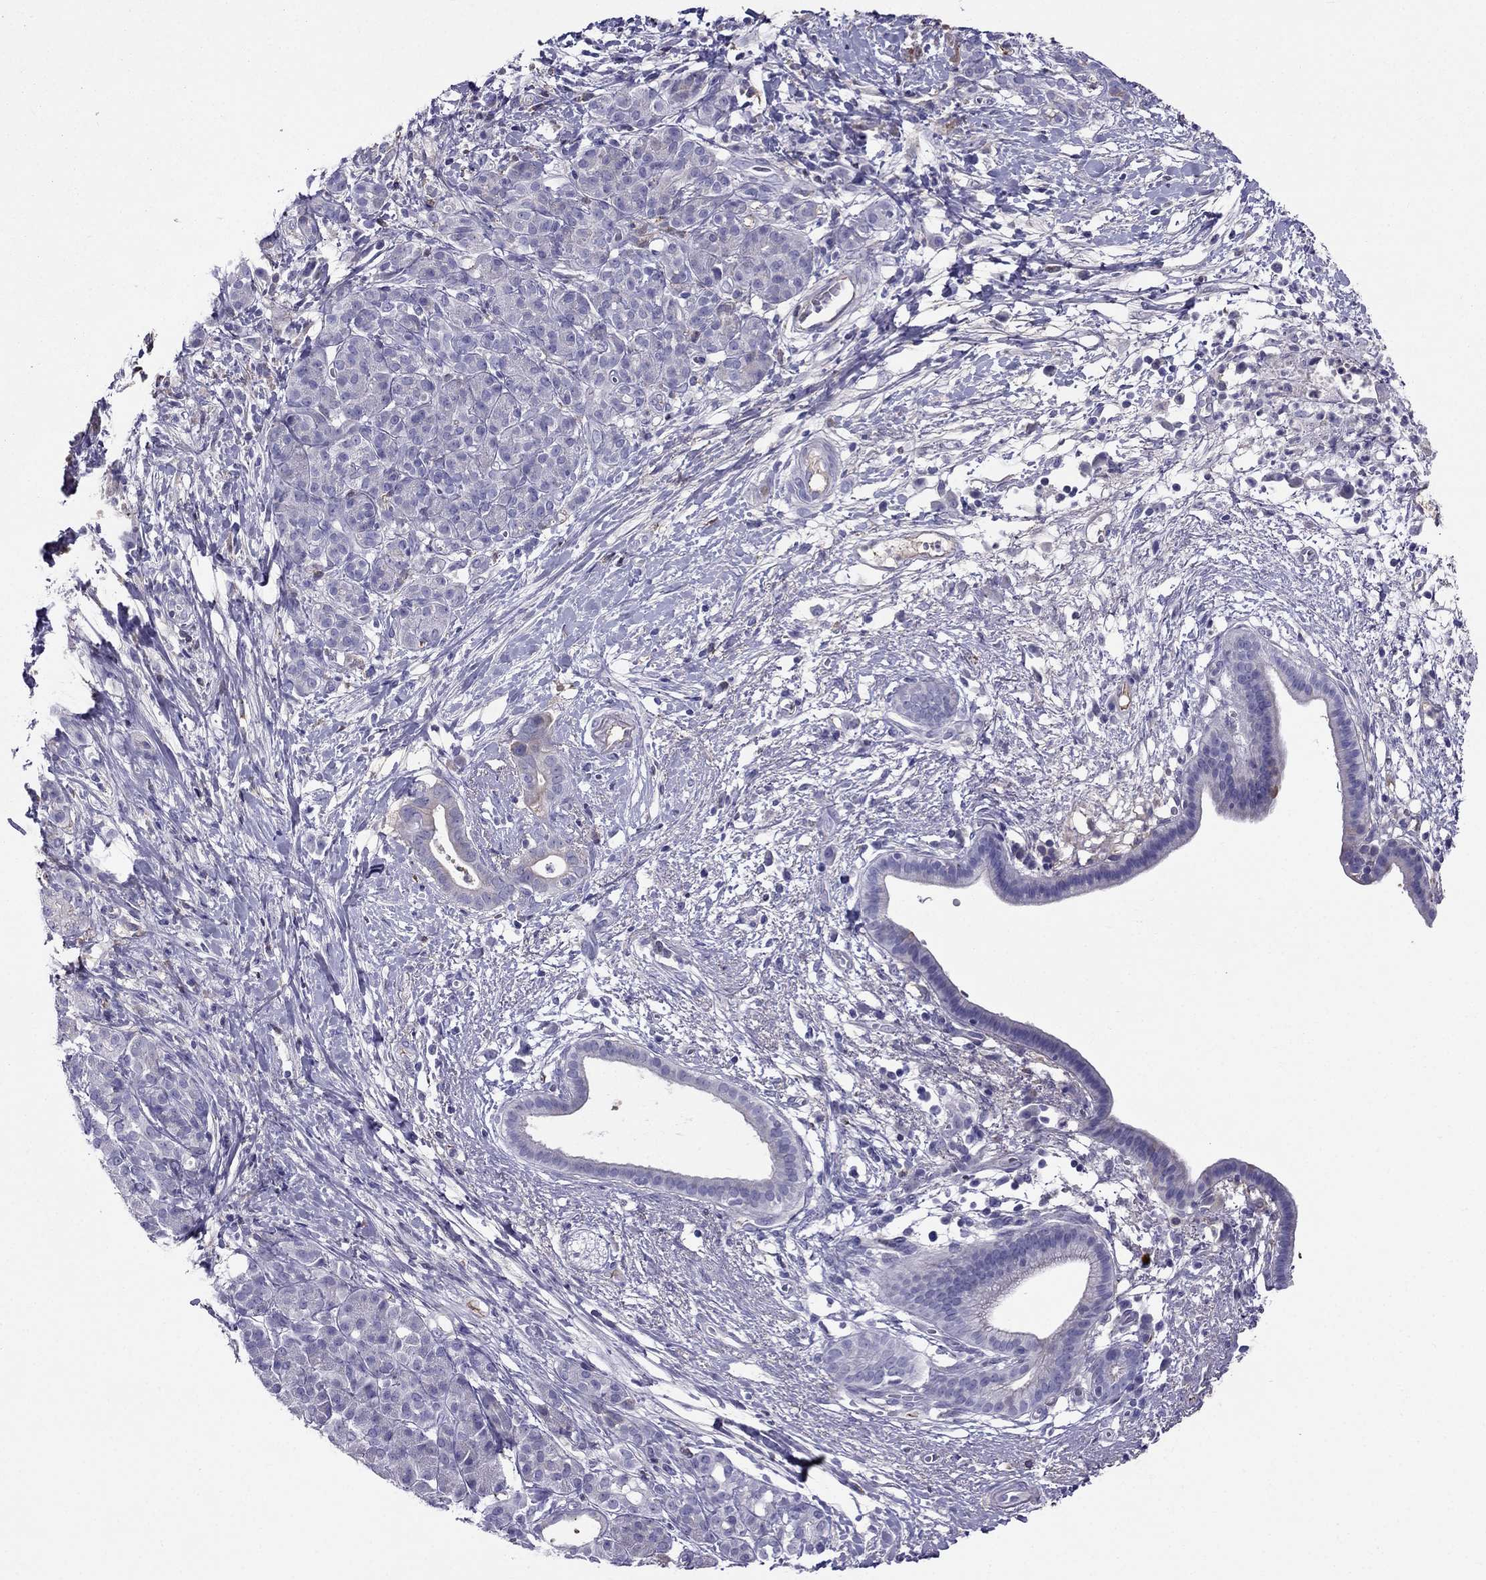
{"staining": {"intensity": "negative", "quantity": "none", "location": "none"}, "tissue": "pancreatic cancer", "cell_type": "Tumor cells", "image_type": "cancer", "snomed": [{"axis": "morphology", "description": "Adenocarcinoma, NOS"}, {"axis": "topography", "description": "Pancreas"}], "caption": "Pancreatic adenocarcinoma stained for a protein using immunohistochemistry demonstrates no staining tumor cells.", "gene": "TBC1D21", "patient": {"sex": "male", "age": 61}}